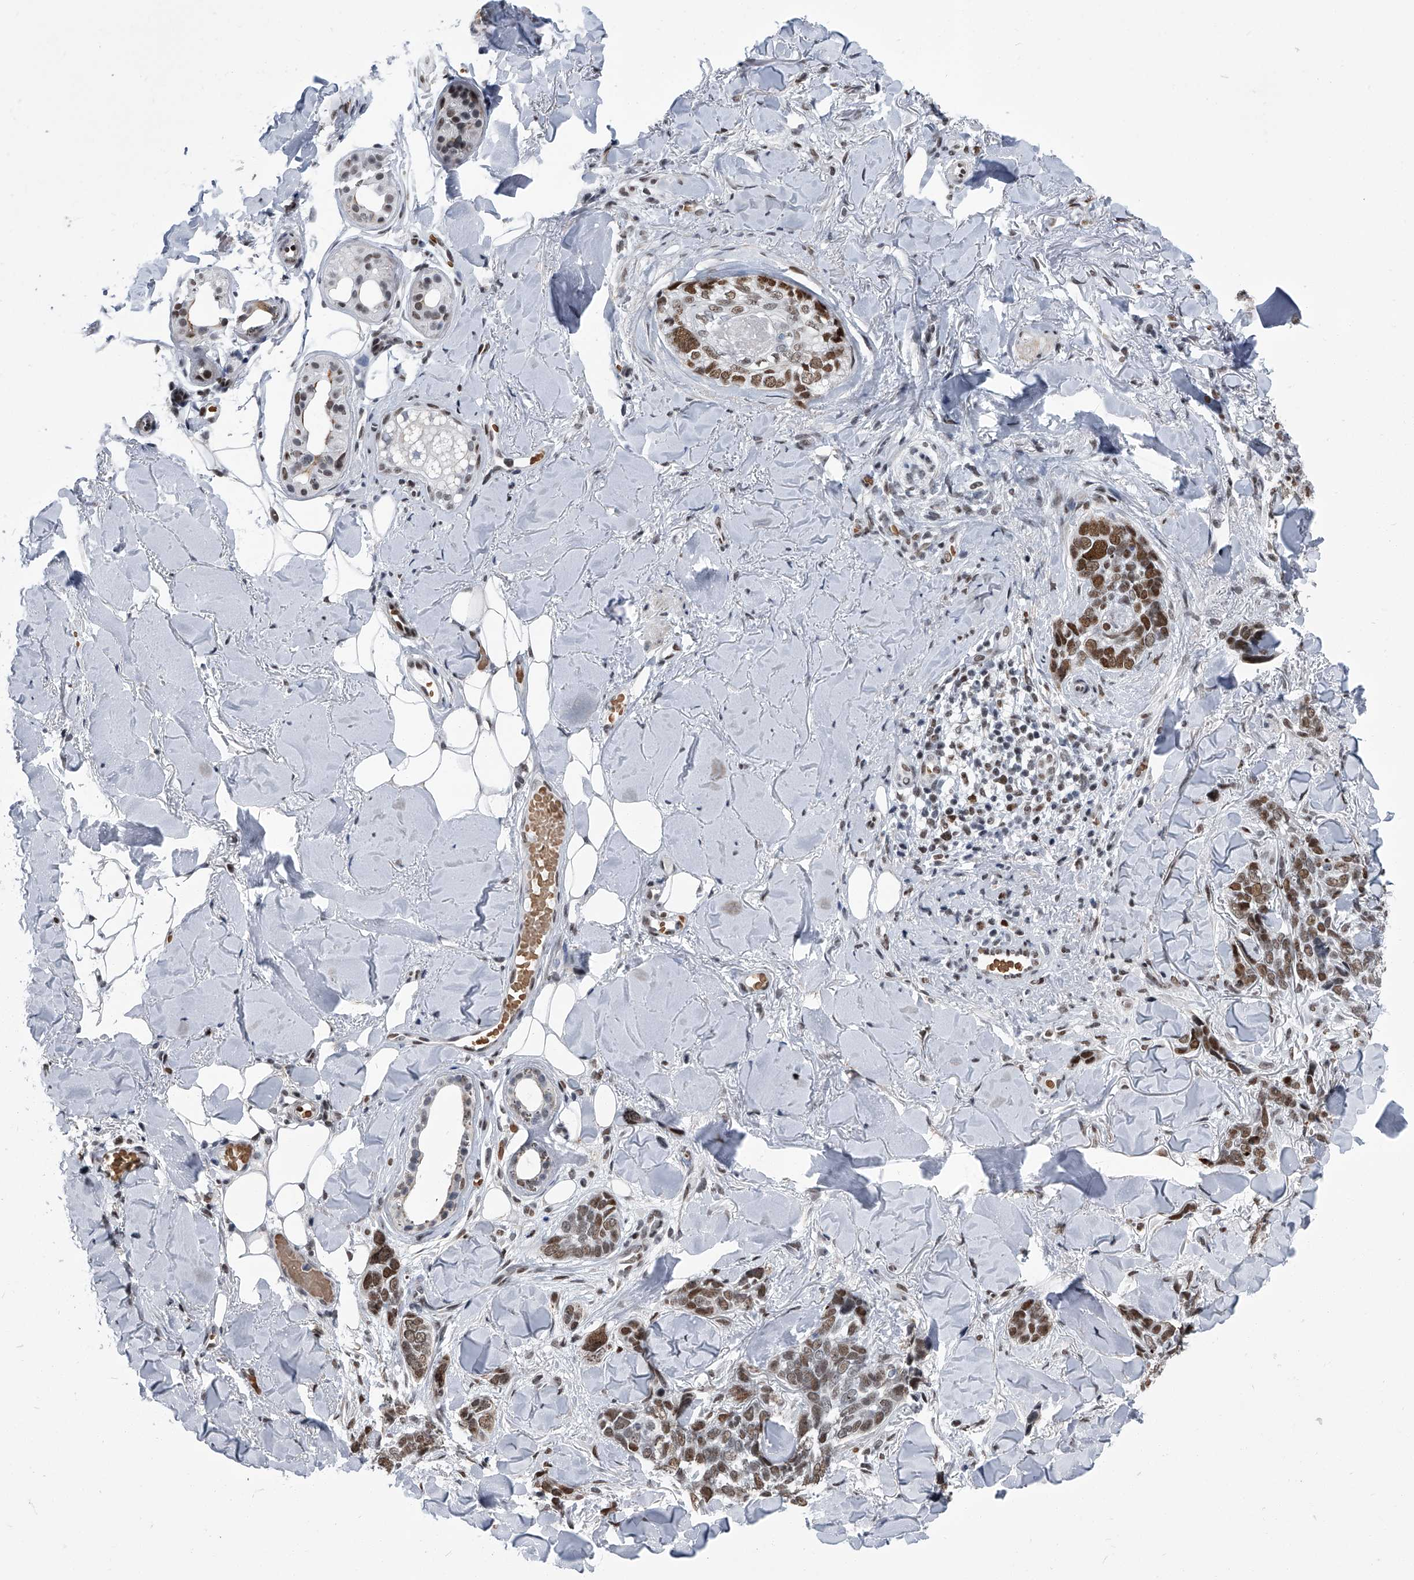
{"staining": {"intensity": "moderate", "quantity": ">75%", "location": "nuclear"}, "tissue": "skin cancer", "cell_type": "Tumor cells", "image_type": "cancer", "snomed": [{"axis": "morphology", "description": "Basal cell carcinoma"}, {"axis": "topography", "description": "Skin"}], "caption": "Basal cell carcinoma (skin) stained with immunohistochemistry displays moderate nuclear expression in approximately >75% of tumor cells.", "gene": "SIM2", "patient": {"sex": "female", "age": 82}}